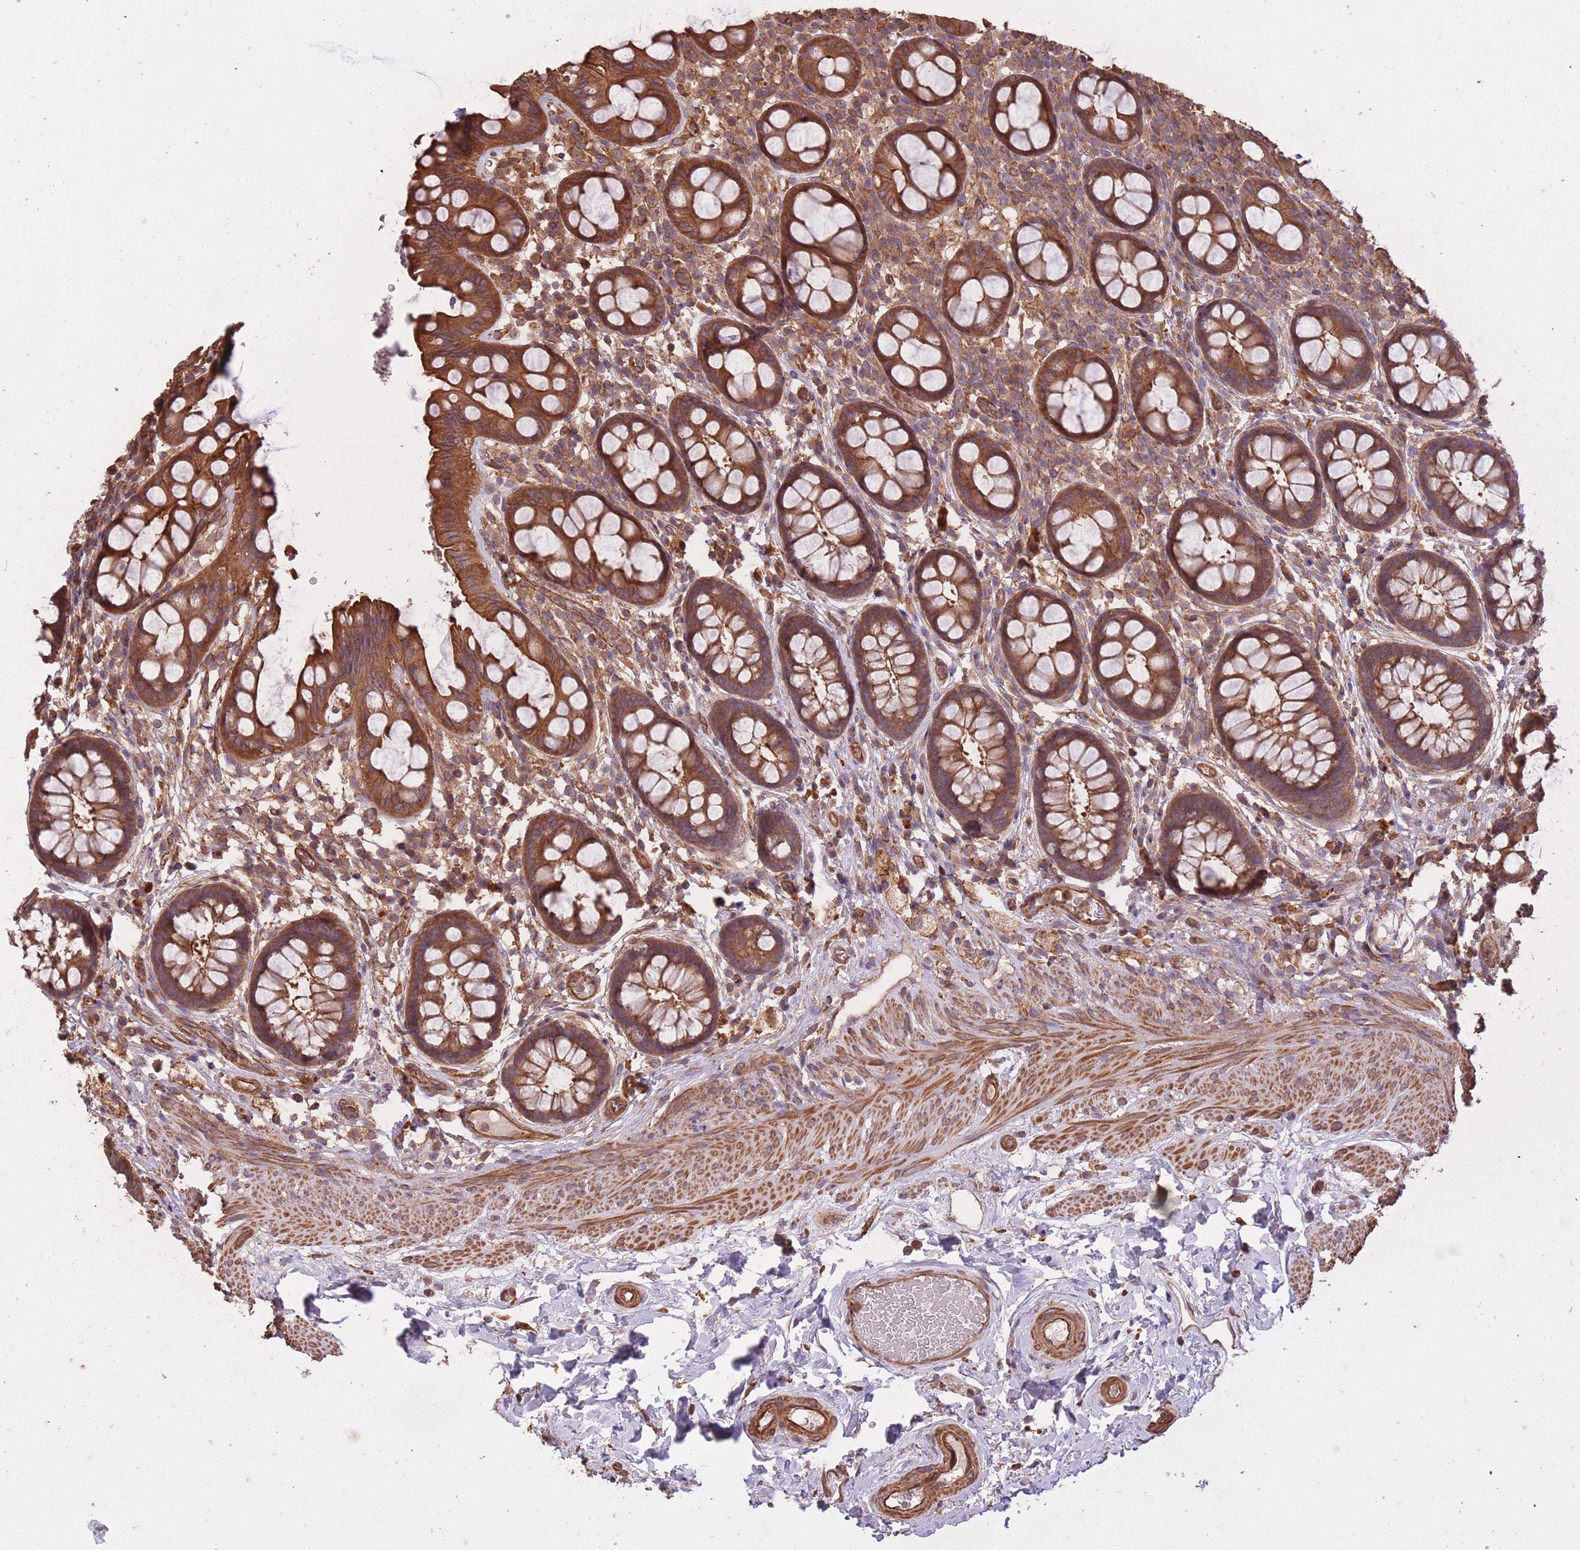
{"staining": {"intensity": "strong", "quantity": ">75%", "location": "cytoplasmic/membranous"}, "tissue": "rectum", "cell_type": "Glandular cells", "image_type": "normal", "snomed": [{"axis": "morphology", "description": "Normal tissue, NOS"}, {"axis": "topography", "description": "Rectum"}, {"axis": "topography", "description": "Peripheral nerve tissue"}], "caption": "A high amount of strong cytoplasmic/membranous expression is identified in approximately >75% of glandular cells in unremarkable rectum.", "gene": "ARMH3", "patient": {"sex": "female", "age": 69}}